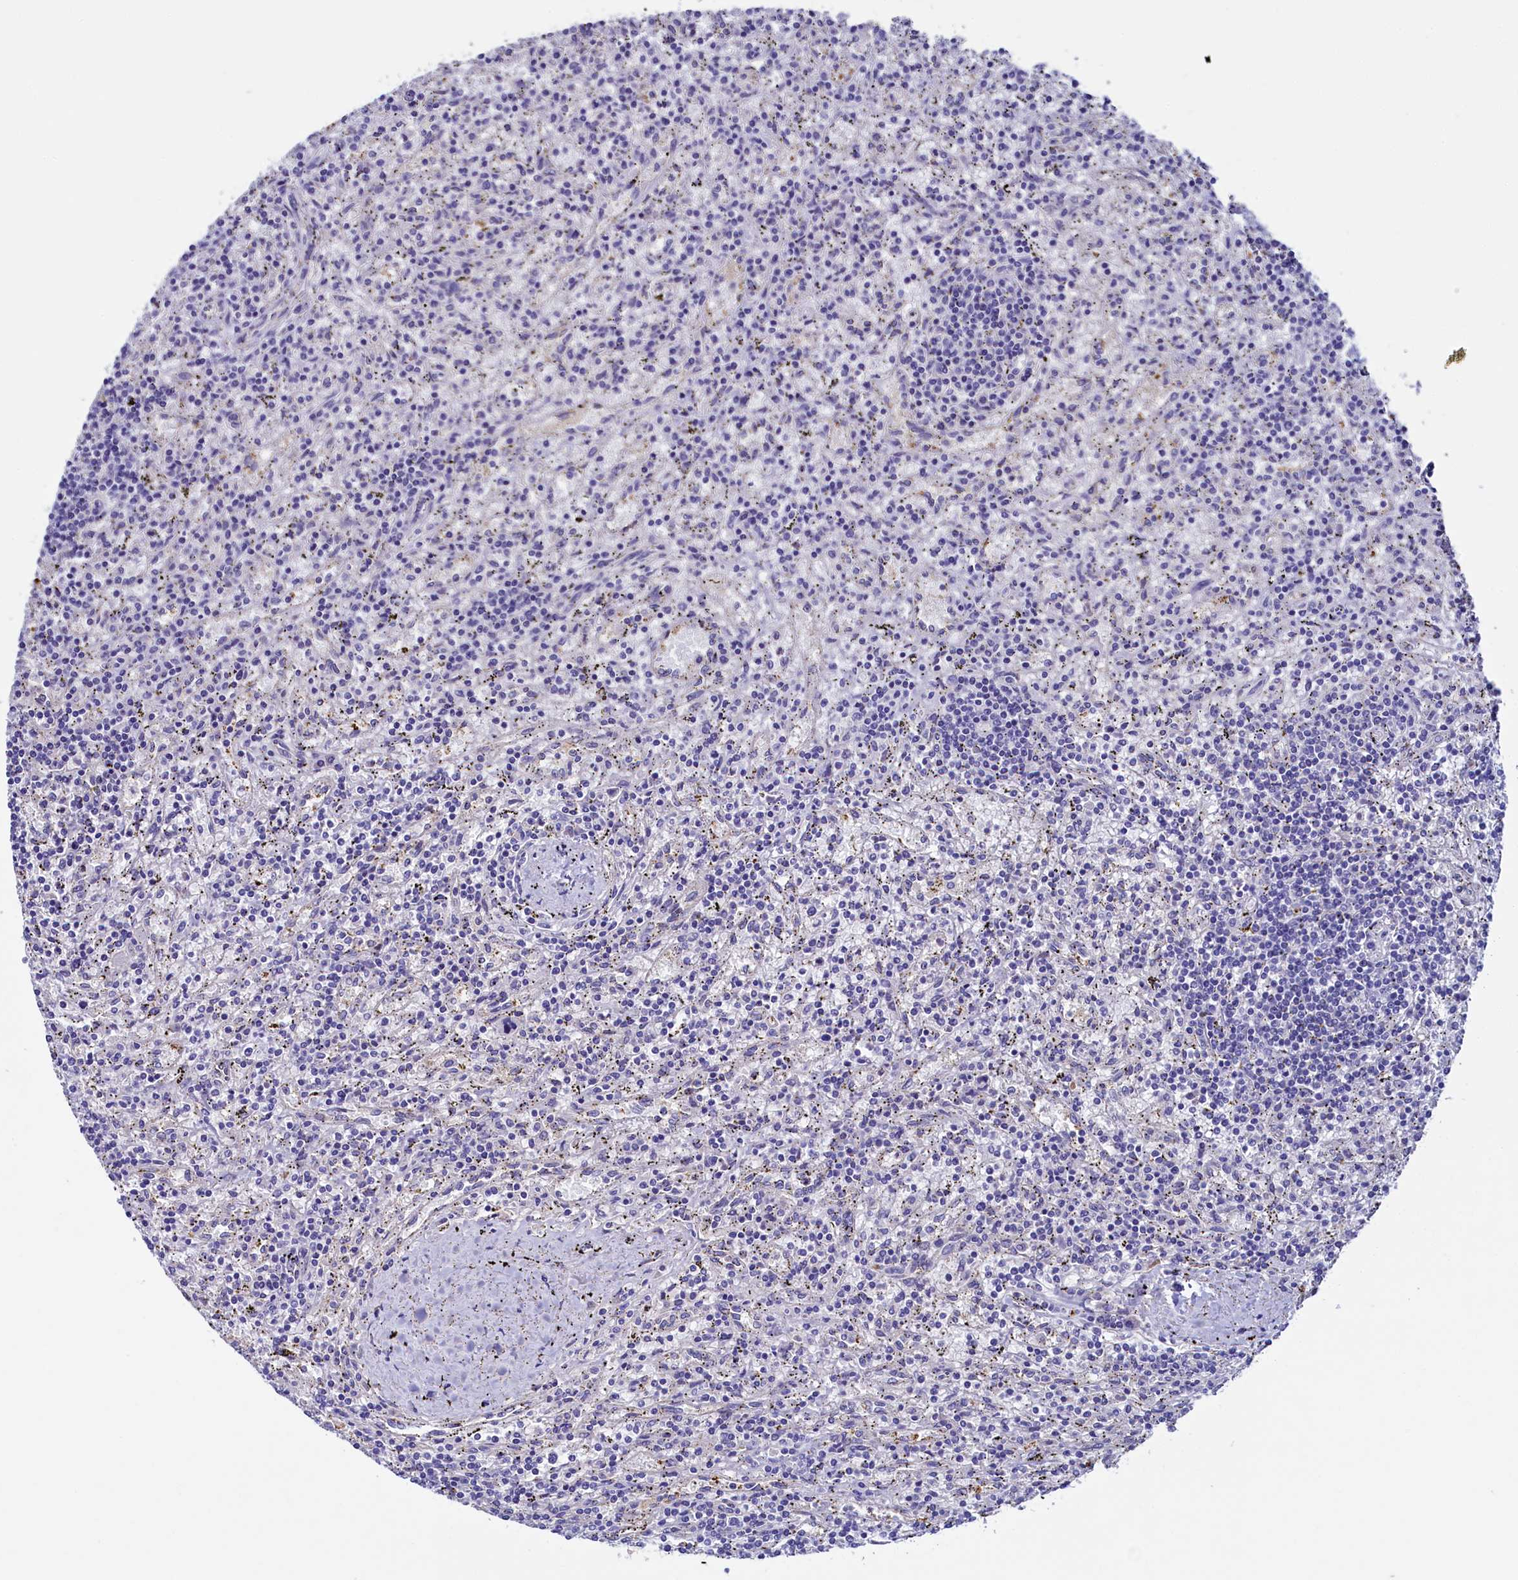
{"staining": {"intensity": "negative", "quantity": "none", "location": "none"}, "tissue": "lymphoma", "cell_type": "Tumor cells", "image_type": "cancer", "snomed": [{"axis": "morphology", "description": "Malignant lymphoma, non-Hodgkin's type, Low grade"}, {"axis": "topography", "description": "Spleen"}], "caption": "Micrograph shows no protein positivity in tumor cells of lymphoma tissue.", "gene": "FLYWCH2", "patient": {"sex": "male", "age": 76}}